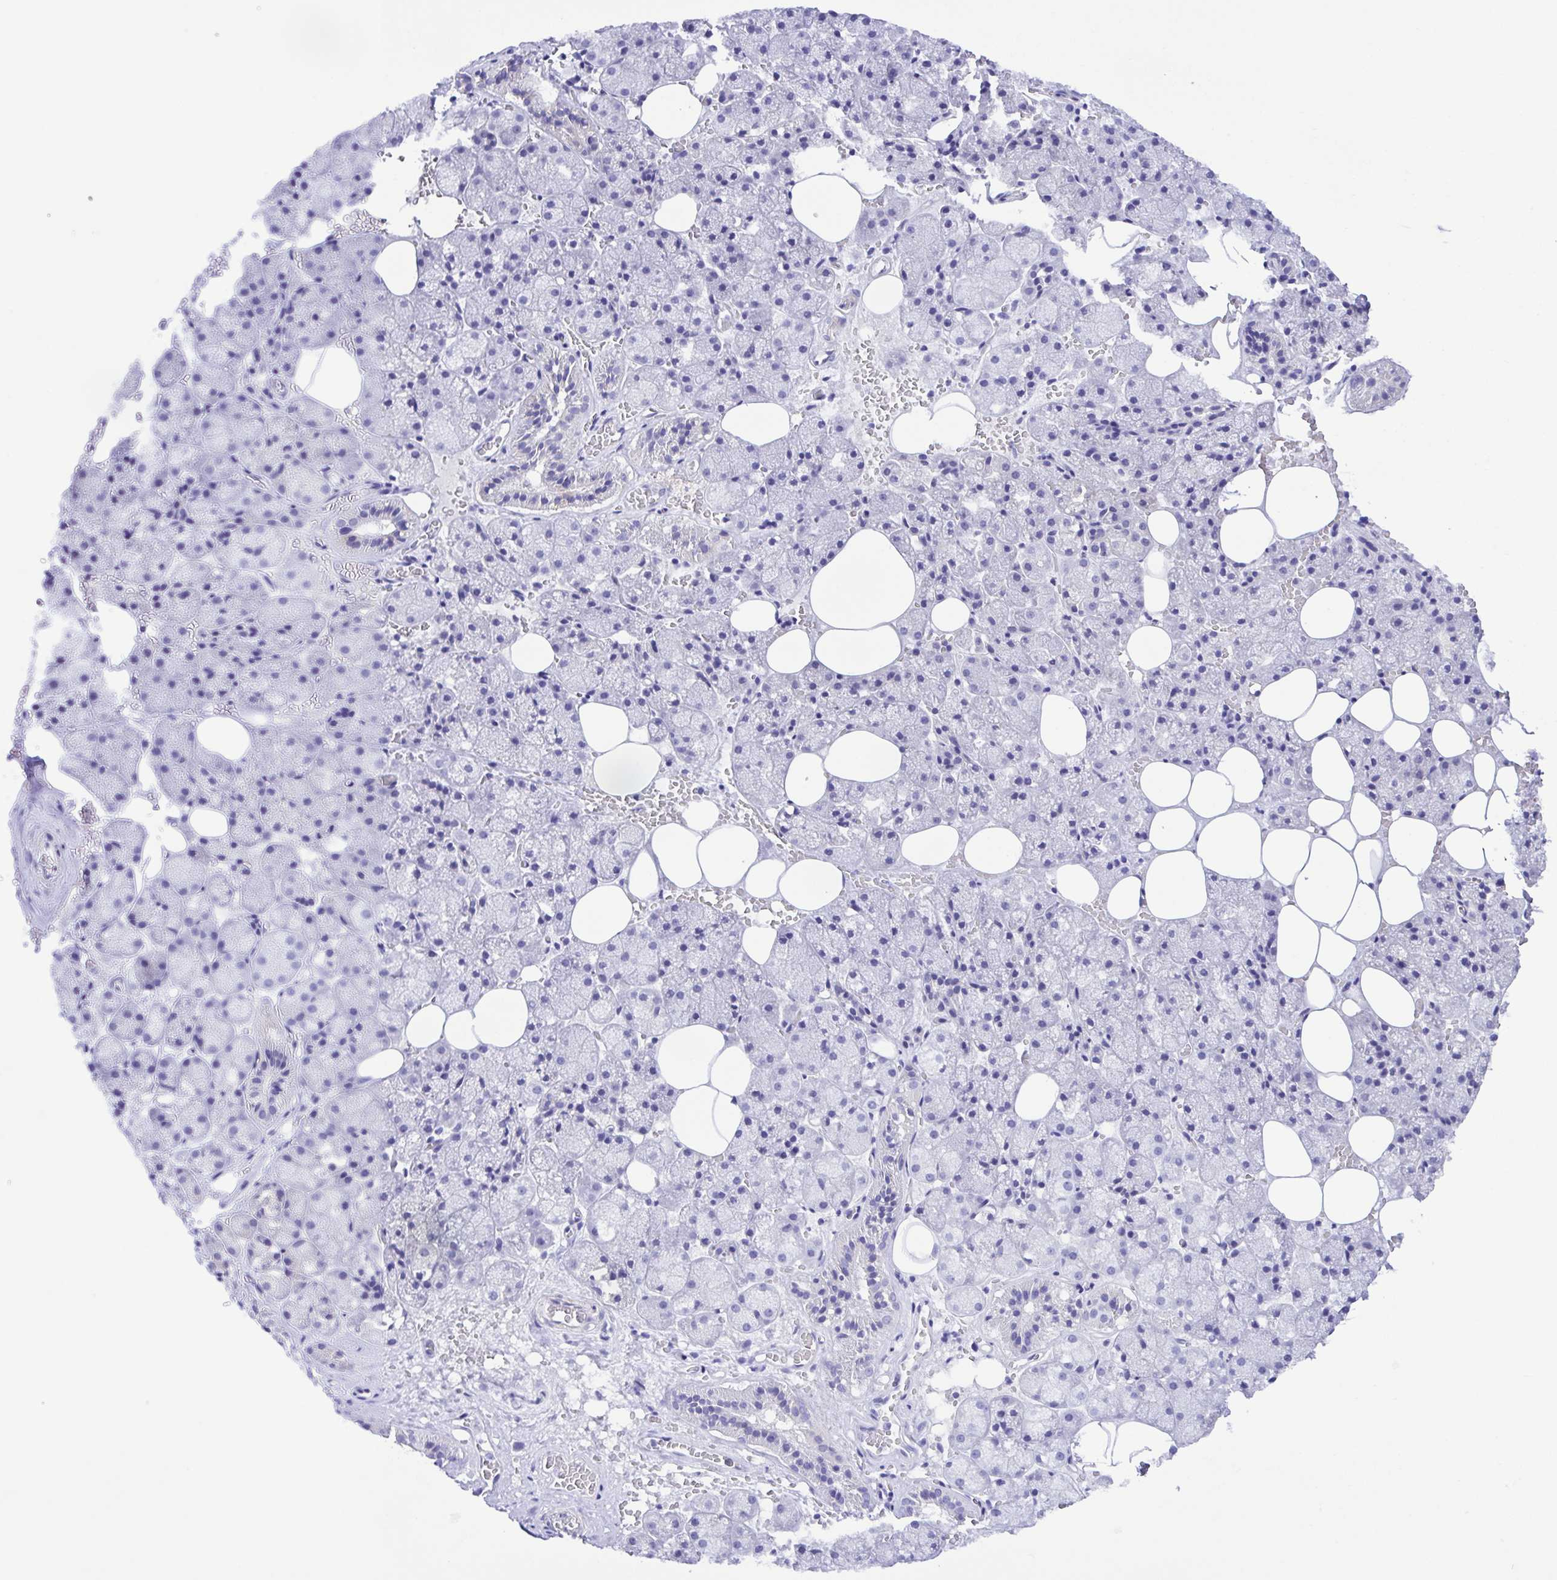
{"staining": {"intensity": "moderate", "quantity": "<25%", "location": "cytoplasmic/membranous"}, "tissue": "salivary gland", "cell_type": "Glandular cells", "image_type": "normal", "snomed": [{"axis": "morphology", "description": "Normal tissue, NOS"}, {"axis": "topography", "description": "Salivary gland"}, {"axis": "topography", "description": "Peripheral nerve tissue"}], "caption": "About <25% of glandular cells in unremarkable salivary gland display moderate cytoplasmic/membranous protein positivity as visualized by brown immunohistochemical staining.", "gene": "ISM2", "patient": {"sex": "male", "age": 38}}